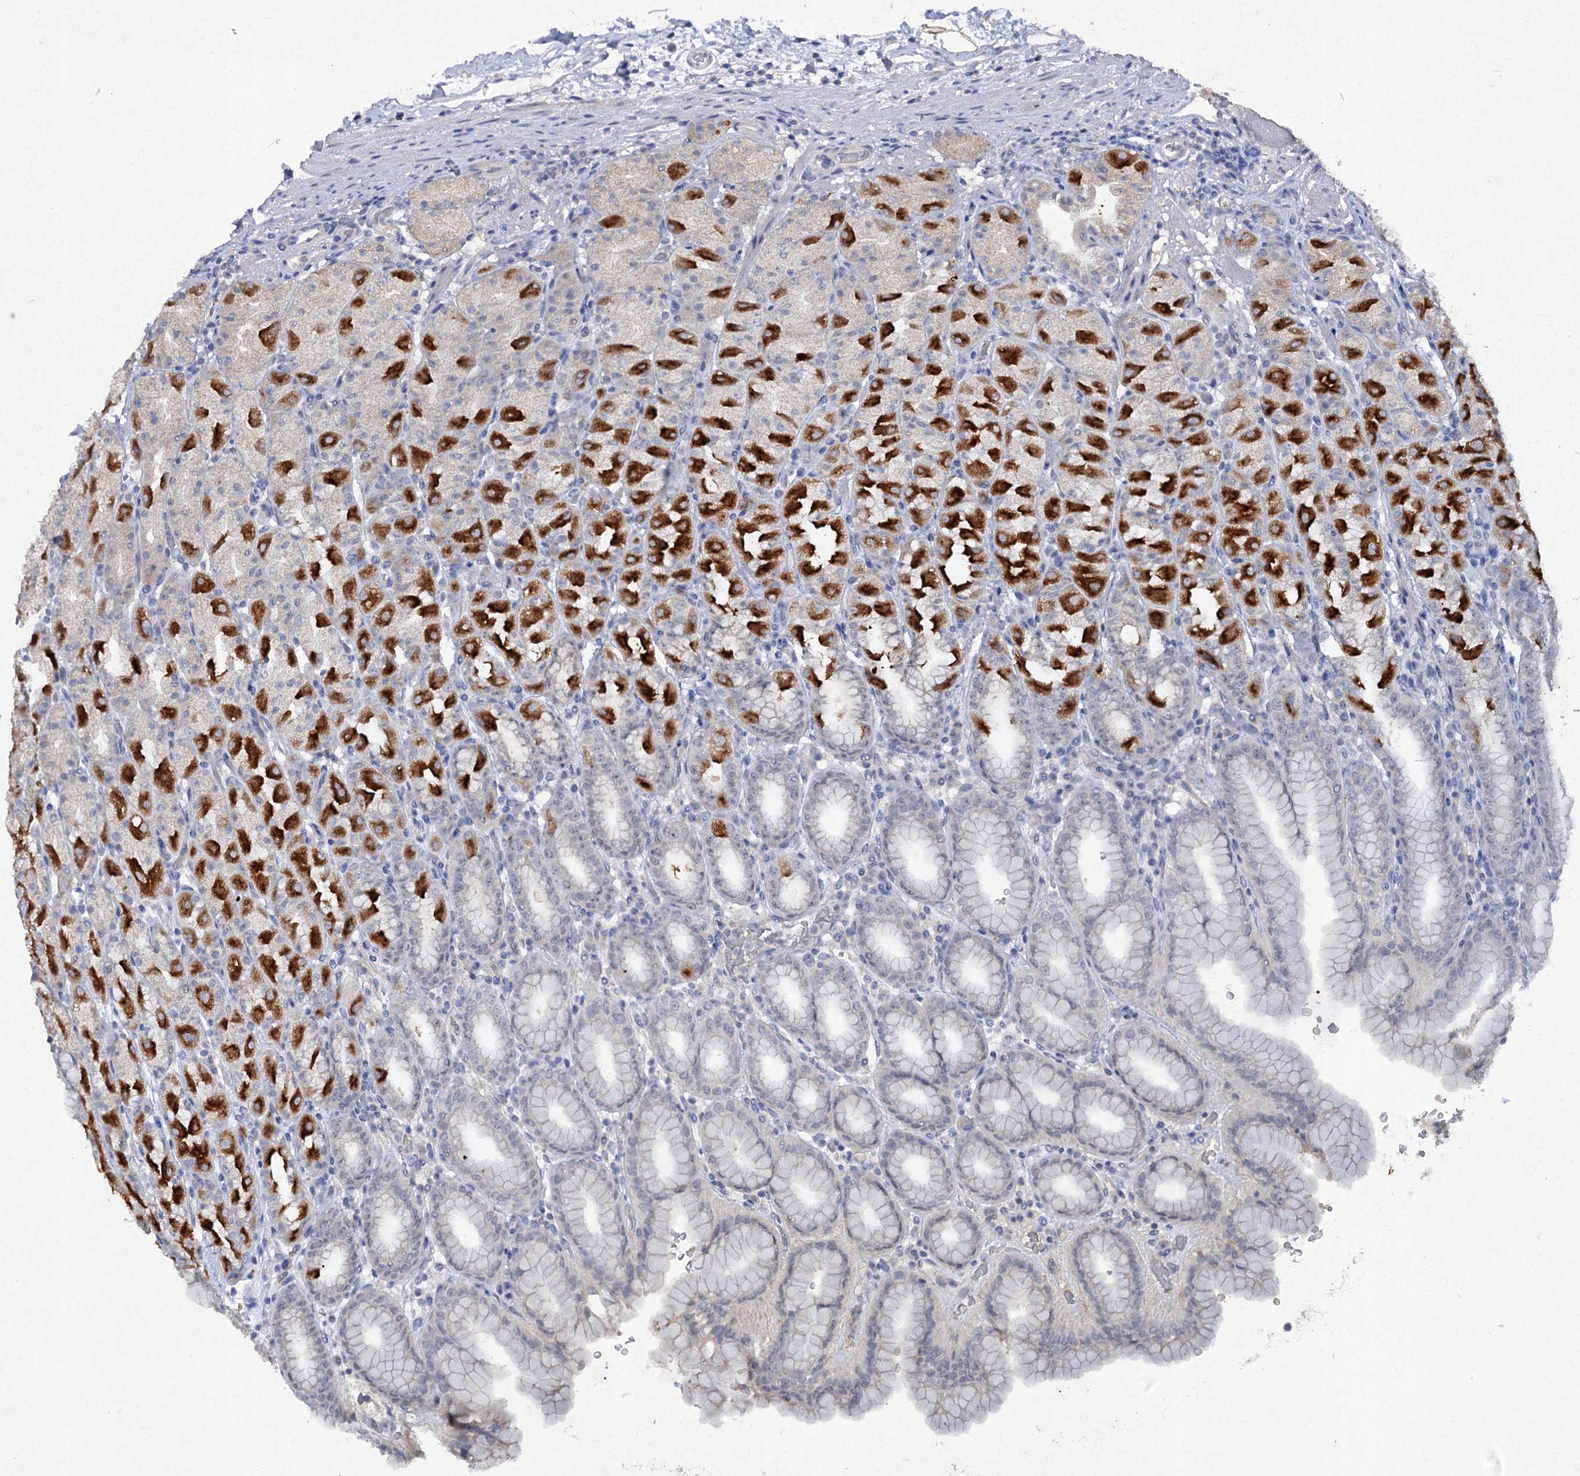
{"staining": {"intensity": "strong", "quantity": "25%-75%", "location": "cytoplasmic/membranous"}, "tissue": "stomach", "cell_type": "Glandular cells", "image_type": "normal", "snomed": [{"axis": "morphology", "description": "Normal tissue, NOS"}, {"axis": "topography", "description": "Stomach, upper"}], "caption": "Protein expression analysis of benign stomach displays strong cytoplasmic/membranous staining in about 25%-75% of glandular cells. Immunohistochemistry (ihc) stains the protein of interest in brown and the nuclei are stained blue.", "gene": "ATP4A", "patient": {"sex": "male", "age": 68}}